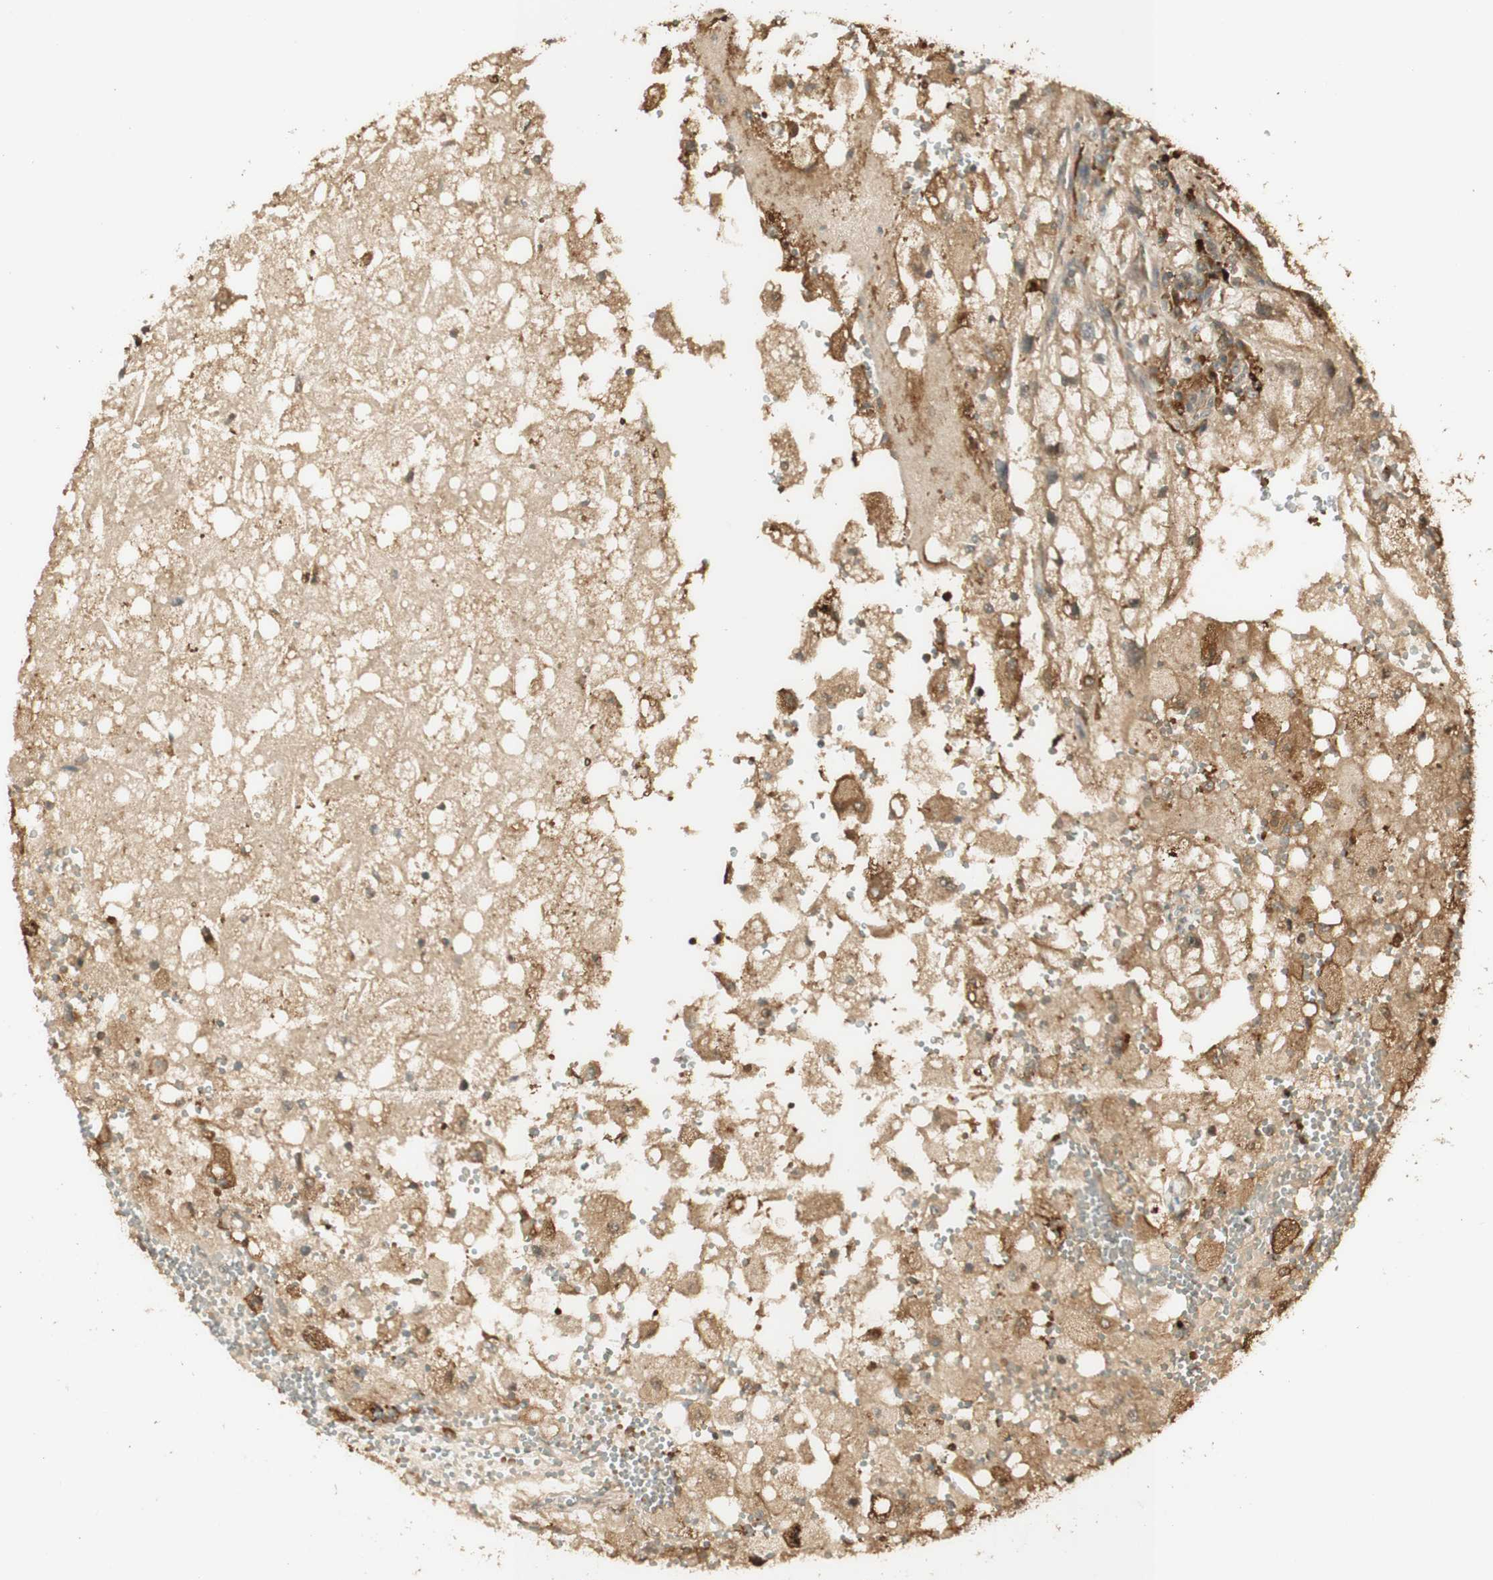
{"staining": {"intensity": "moderate", "quantity": ">75%", "location": "cytoplasmic/membranous"}, "tissue": "renal cancer", "cell_type": "Tumor cells", "image_type": "cancer", "snomed": [{"axis": "morphology", "description": "Adenocarcinoma, NOS"}, {"axis": "topography", "description": "Kidney"}], "caption": "Renal adenocarcinoma stained with a brown dye shows moderate cytoplasmic/membranous positive expression in about >75% of tumor cells.", "gene": "AGER", "patient": {"sex": "female", "age": 70}}